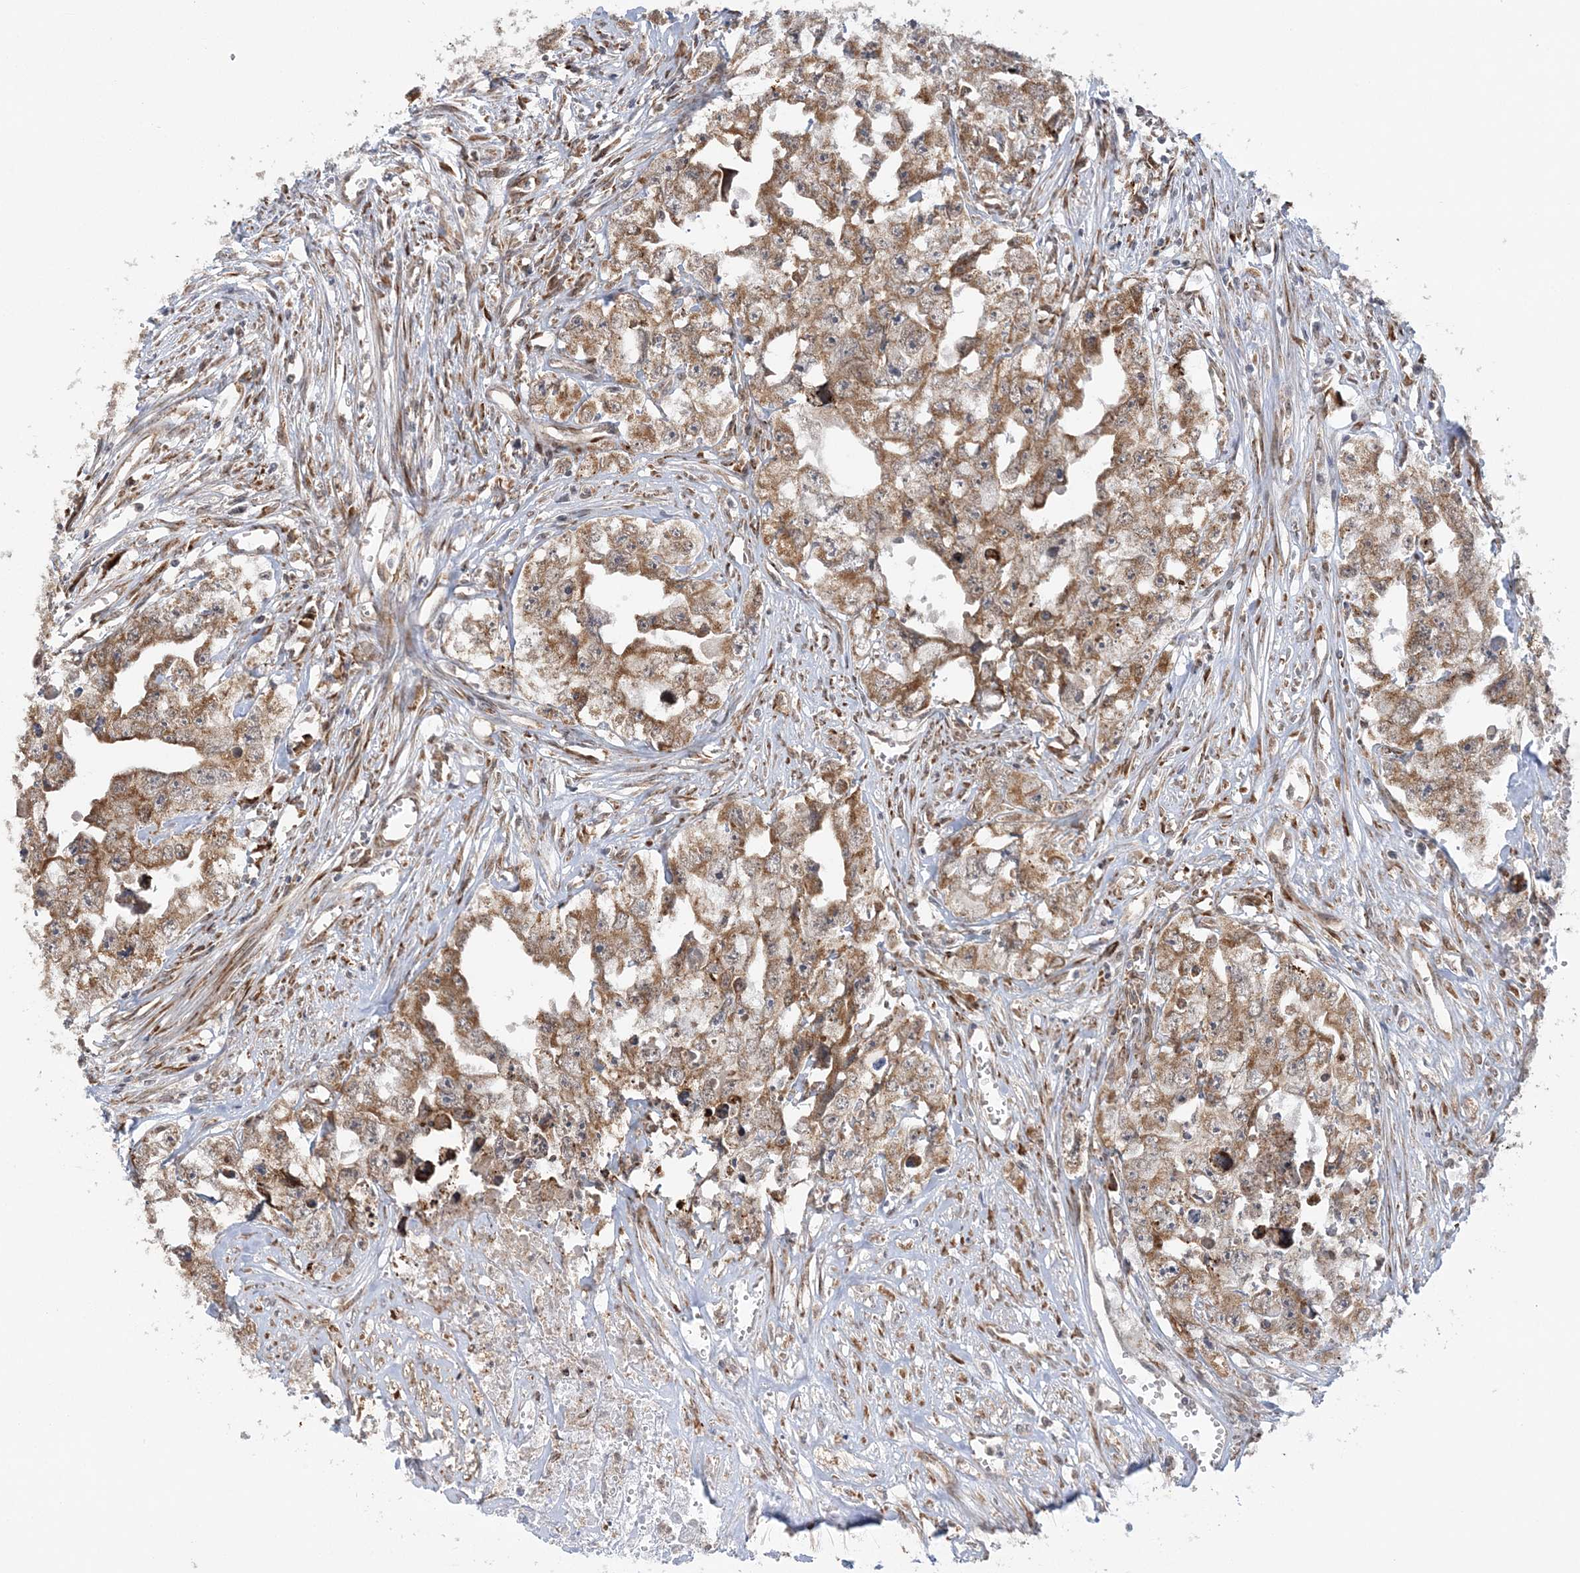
{"staining": {"intensity": "moderate", "quantity": ">75%", "location": "cytoplasmic/membranous"}, "tissue": "testis cancer", "cell_type": "Tumor cells", "image_type": "cancer", "snomed": [{"axis": "morphology", "description": "Seminoma, NOS"}, {"axis": "morphology", "description": "Carcinoma, Embryonal, NOS"}, {"axis": "topography", "description": "Testis"}], "caption": "A micrograph of testis embryonal carcinoma stained for a protein exhibits moderate cytoplasmic/membranous brown staining in tumor cells.", "gene": "MRPL47", "patient": {"sex": "male", "age": 43}}